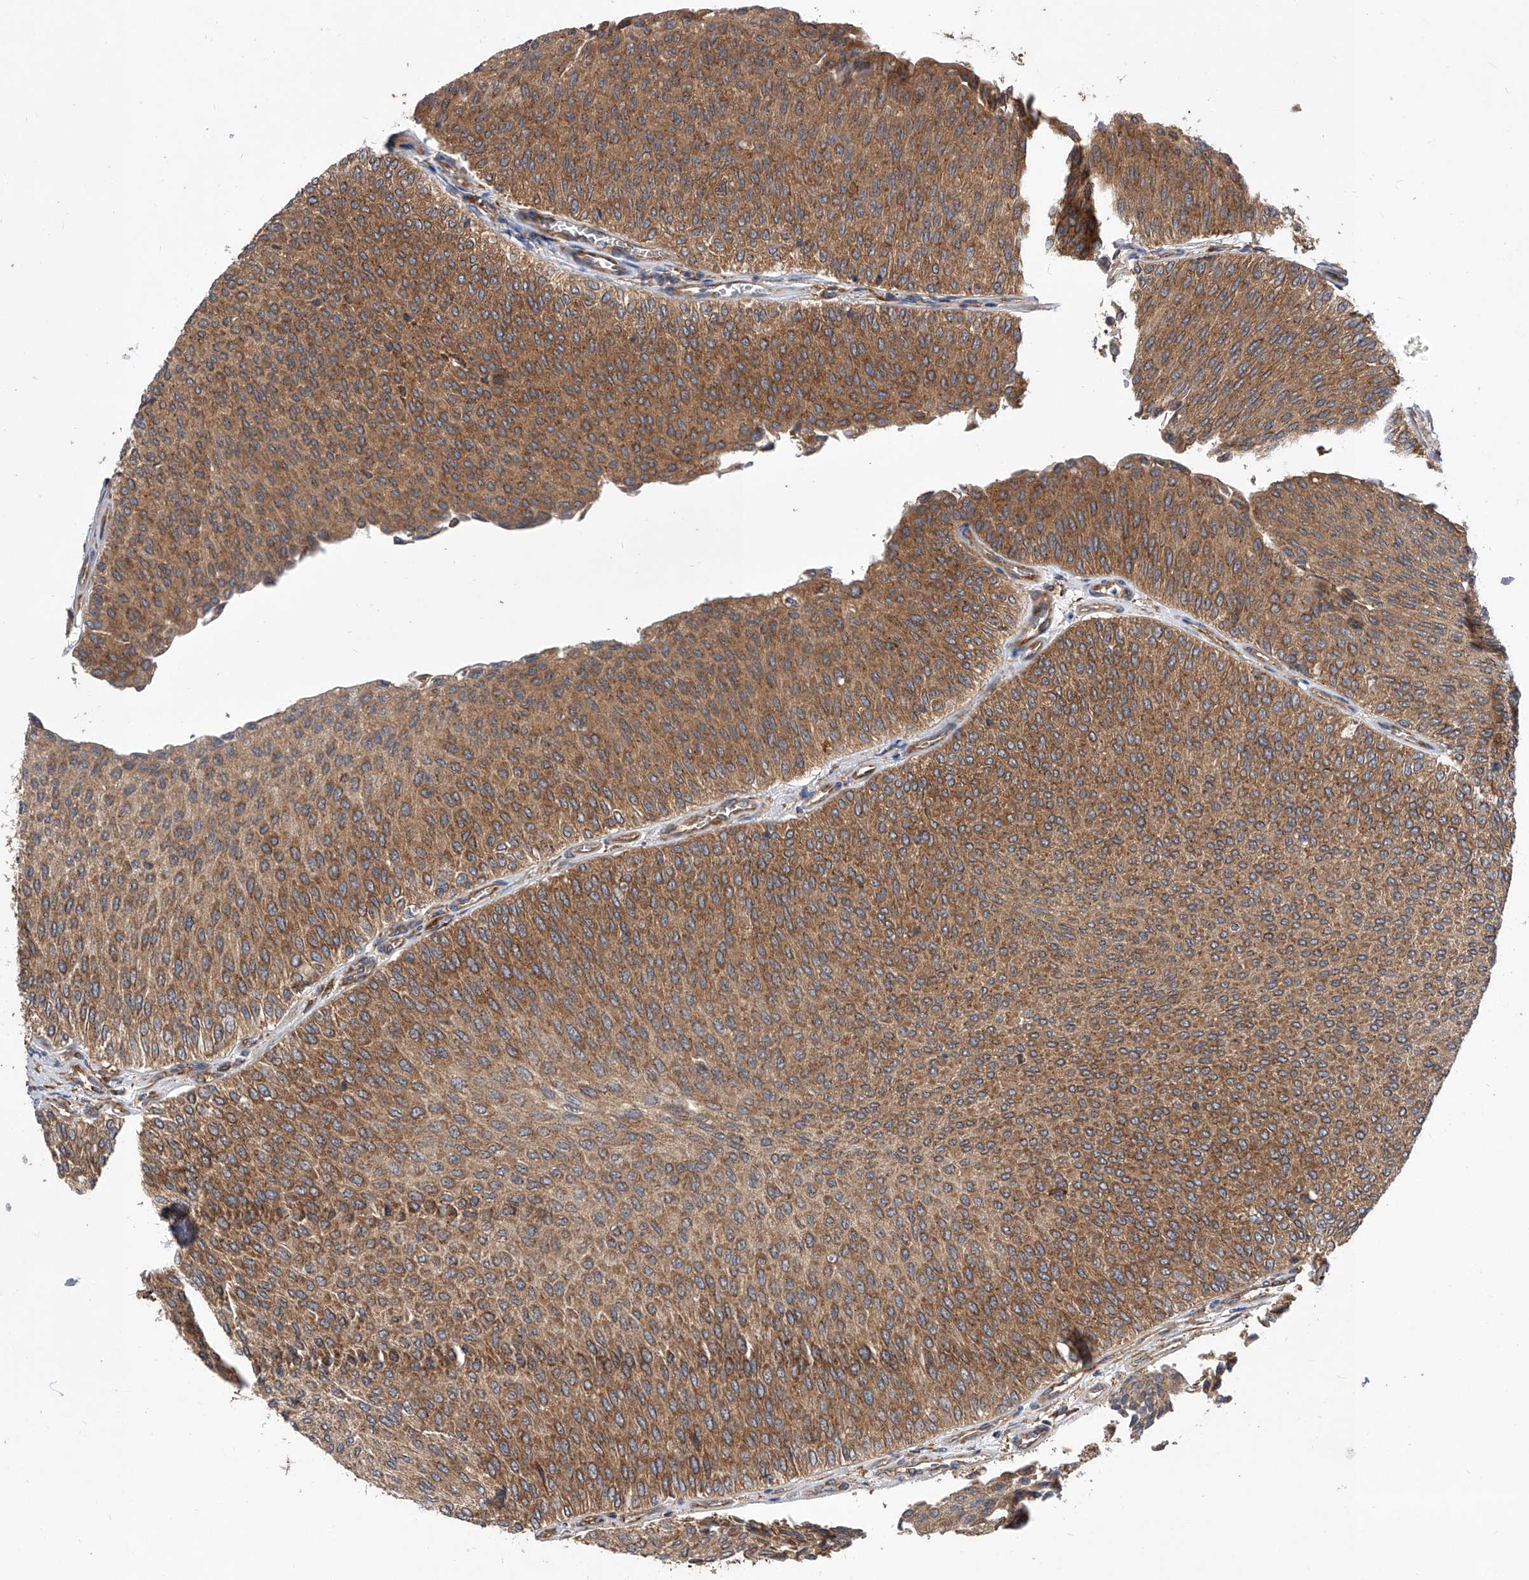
{"staining": {"intensity": "moderate", "quantity": ">75%", "location": "cytoplasmic/membranous"}, "tissue": "urothelial cancer", "cell_type": "Tumor cells", "image_type": "cancer", "snomed": [{"axis": "morphology", "description": "Urothelial carcinoma, Low grade"}, {"axis": "topography", "description": "Urinary bladder"}], "caption": "An image of urothelial carcinoma (low-grade) stained for a protein demonstrates moderate cytoplasmic/membranous brown staining in tumor cells.", "gene": "CFAP410", "patient": {"sex": "male", "age": 78}}